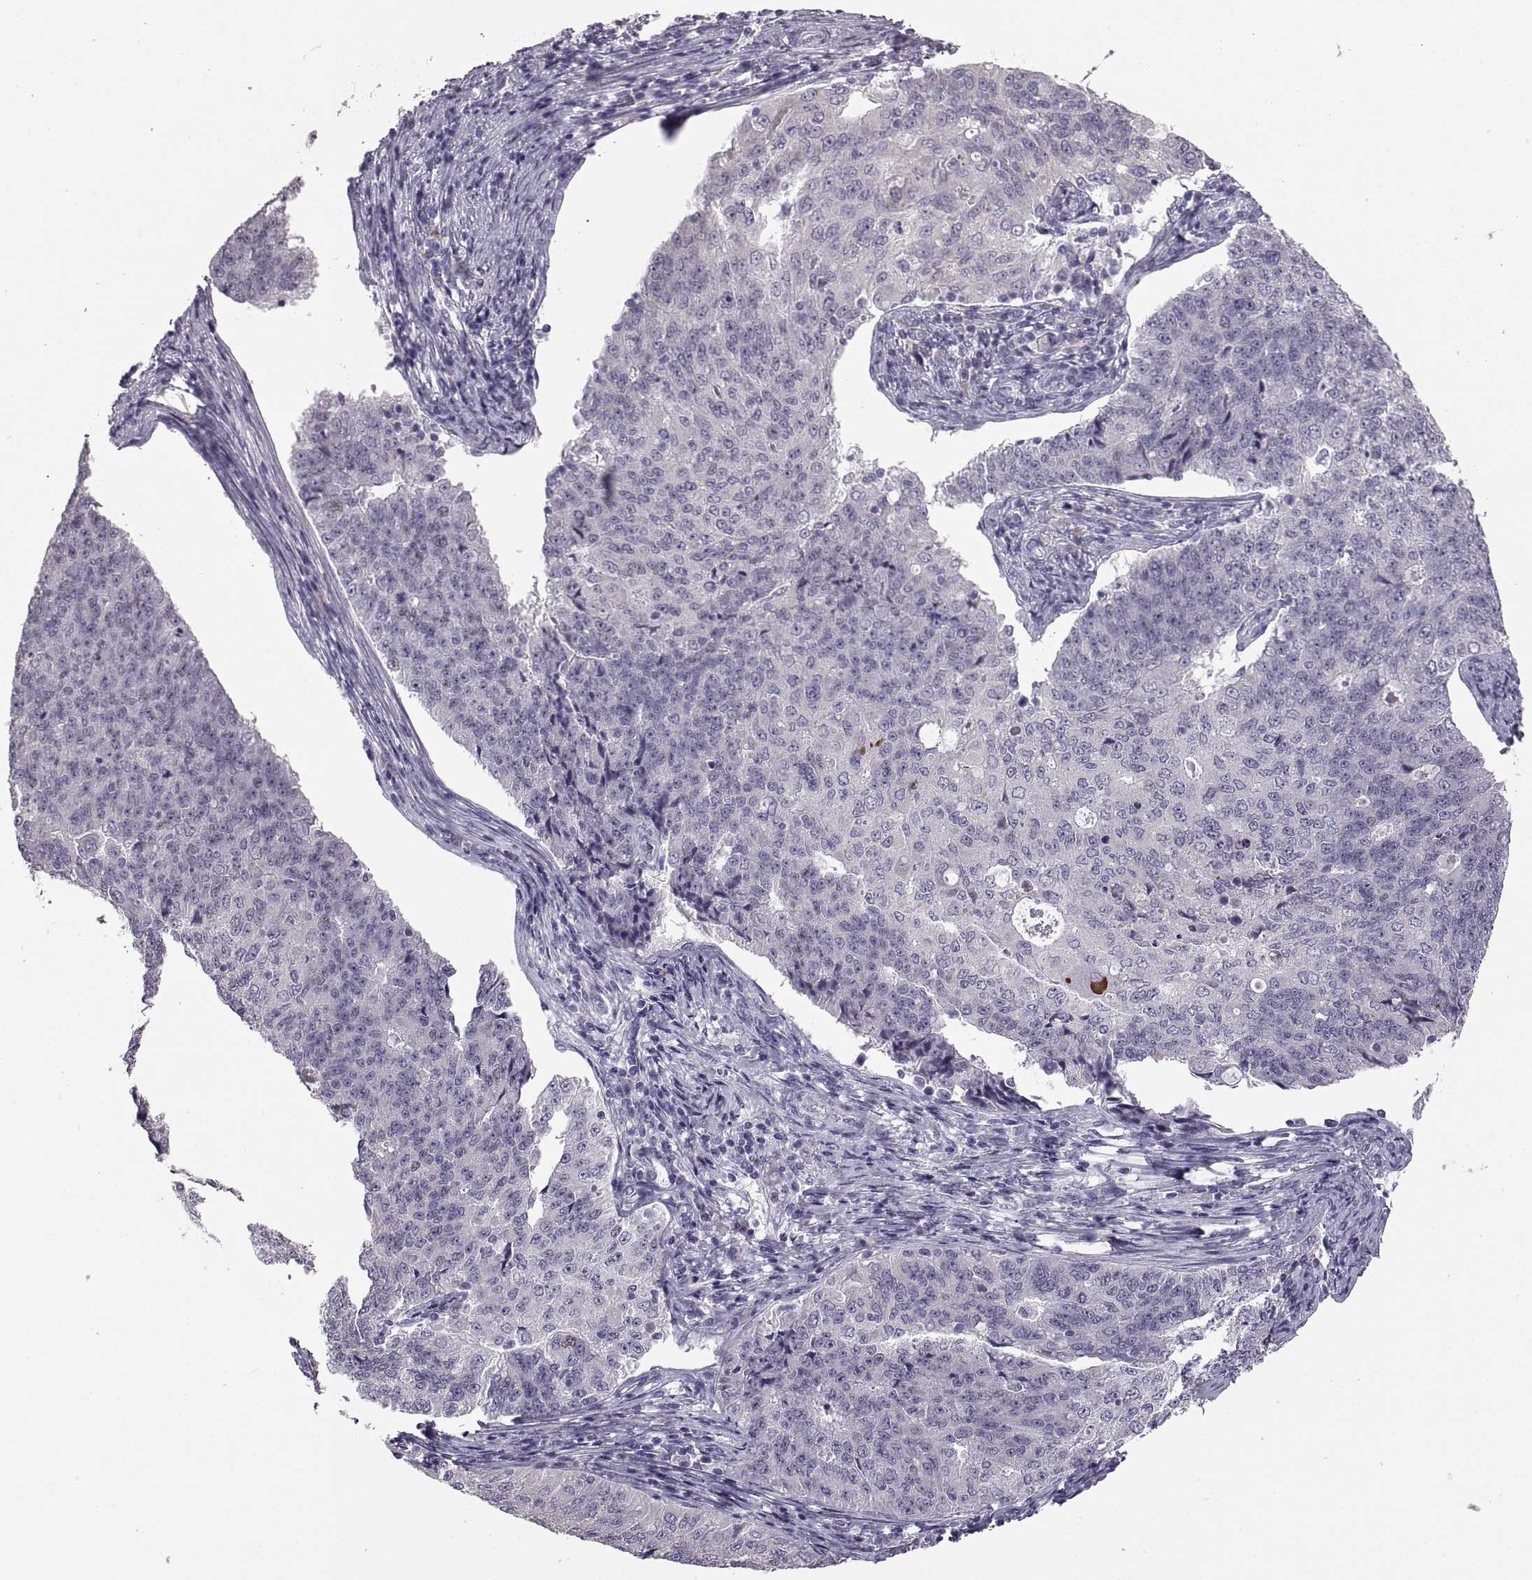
{"staining": {"intensity": "negative", "quantity": "none", "location": "none"}, "tissue": "endometrial cancer", "cell_type": "Tumor cells", "image_type": "cancer", "snomed": [{"axis": "morphology", "description": "Adenocarcinoma, NOS"}, {"axis": "topography", "description": "Endometrium"}], "caption": "This is an IHC image of endometrial adenocarcinoma. There is no expression in tumor cells.", "gene": "MAGEB18", "patient": {"sex": "female", "age": 43}}